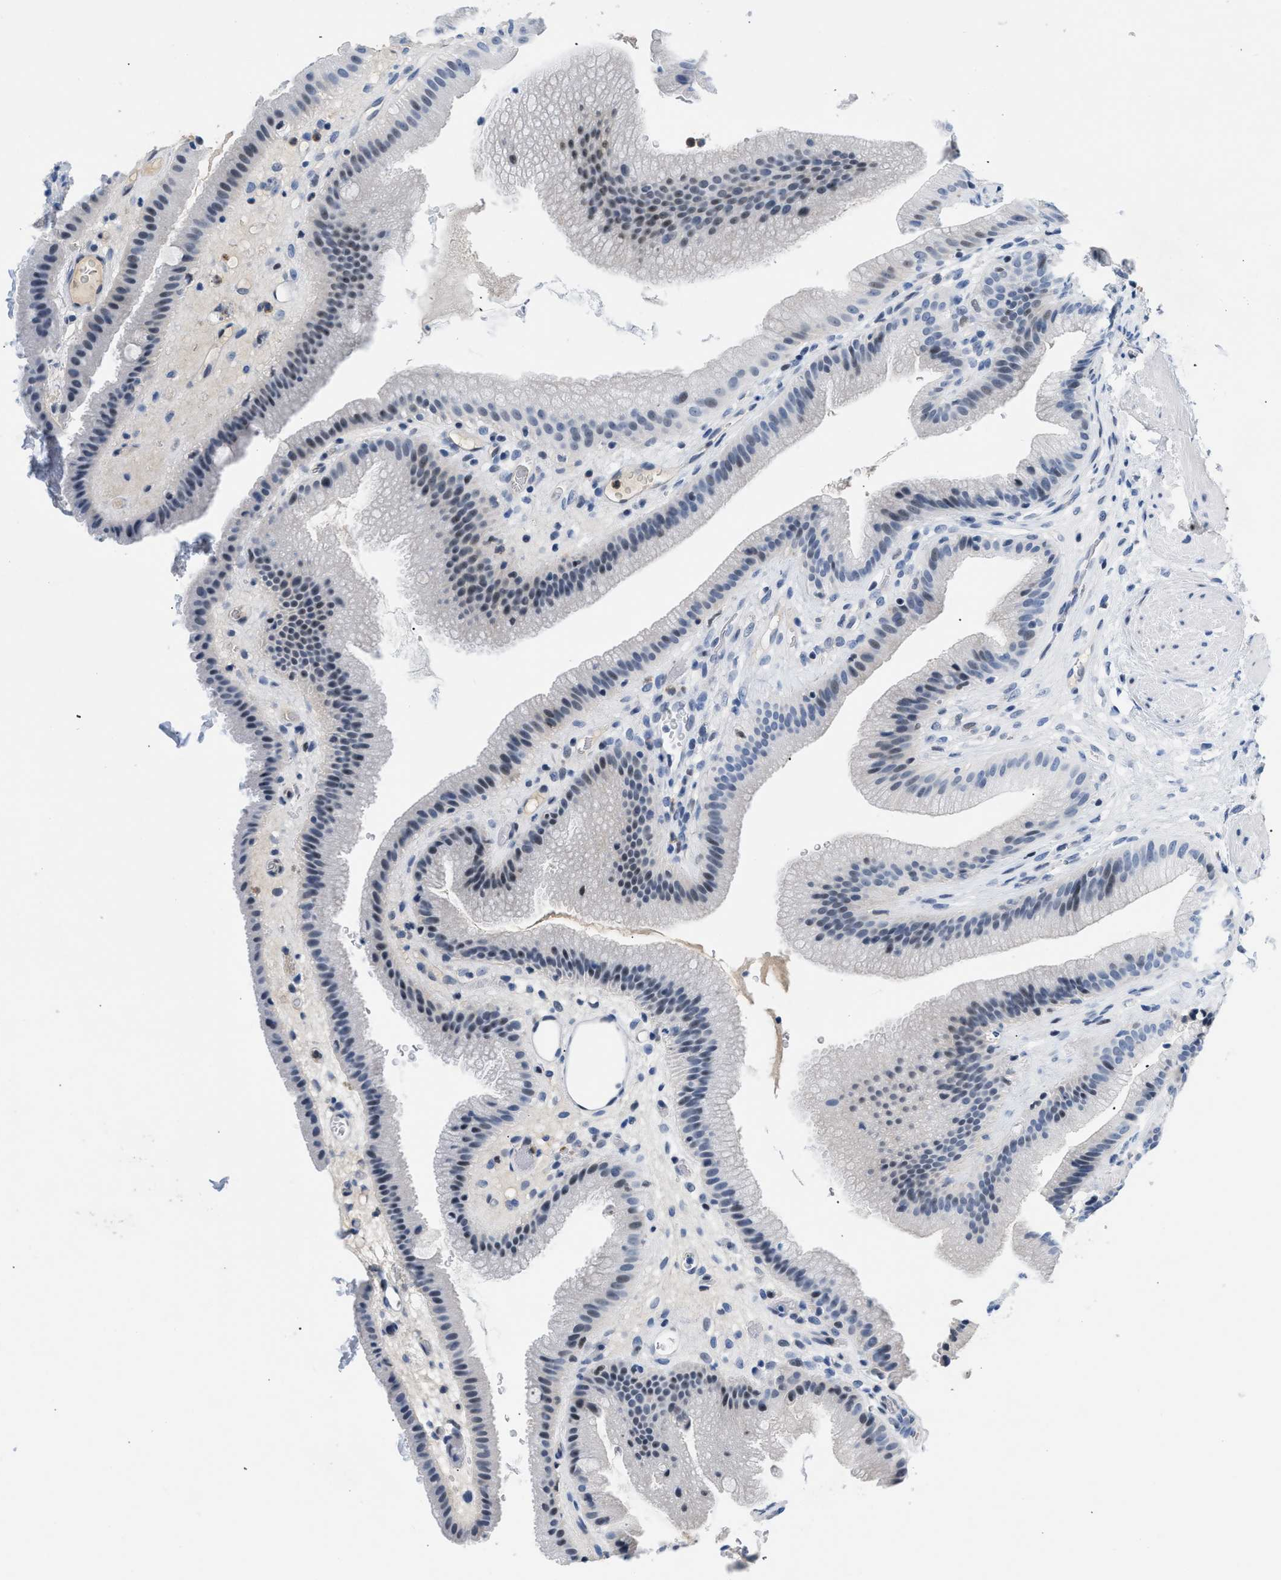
{"staining": {"intensity": "negative", "quantity": "none", "location": "none"}, "tissue": "gallbladder", "cell_type": "Glandular cells", "image_type": "normal", "snomed": [{"axis": "morphology", "description": "Normal tissue, NOS"}, {"axis": "topography", "description": "Gallbladder"}], "caption": "DAB (3,3'-diaminobenzidine) immunohistochemical staining of normal gallbladder reveals no significant expression in glandular cells.", "gene": "BOLL", "patient": {"sex": "male", "age": 49}}